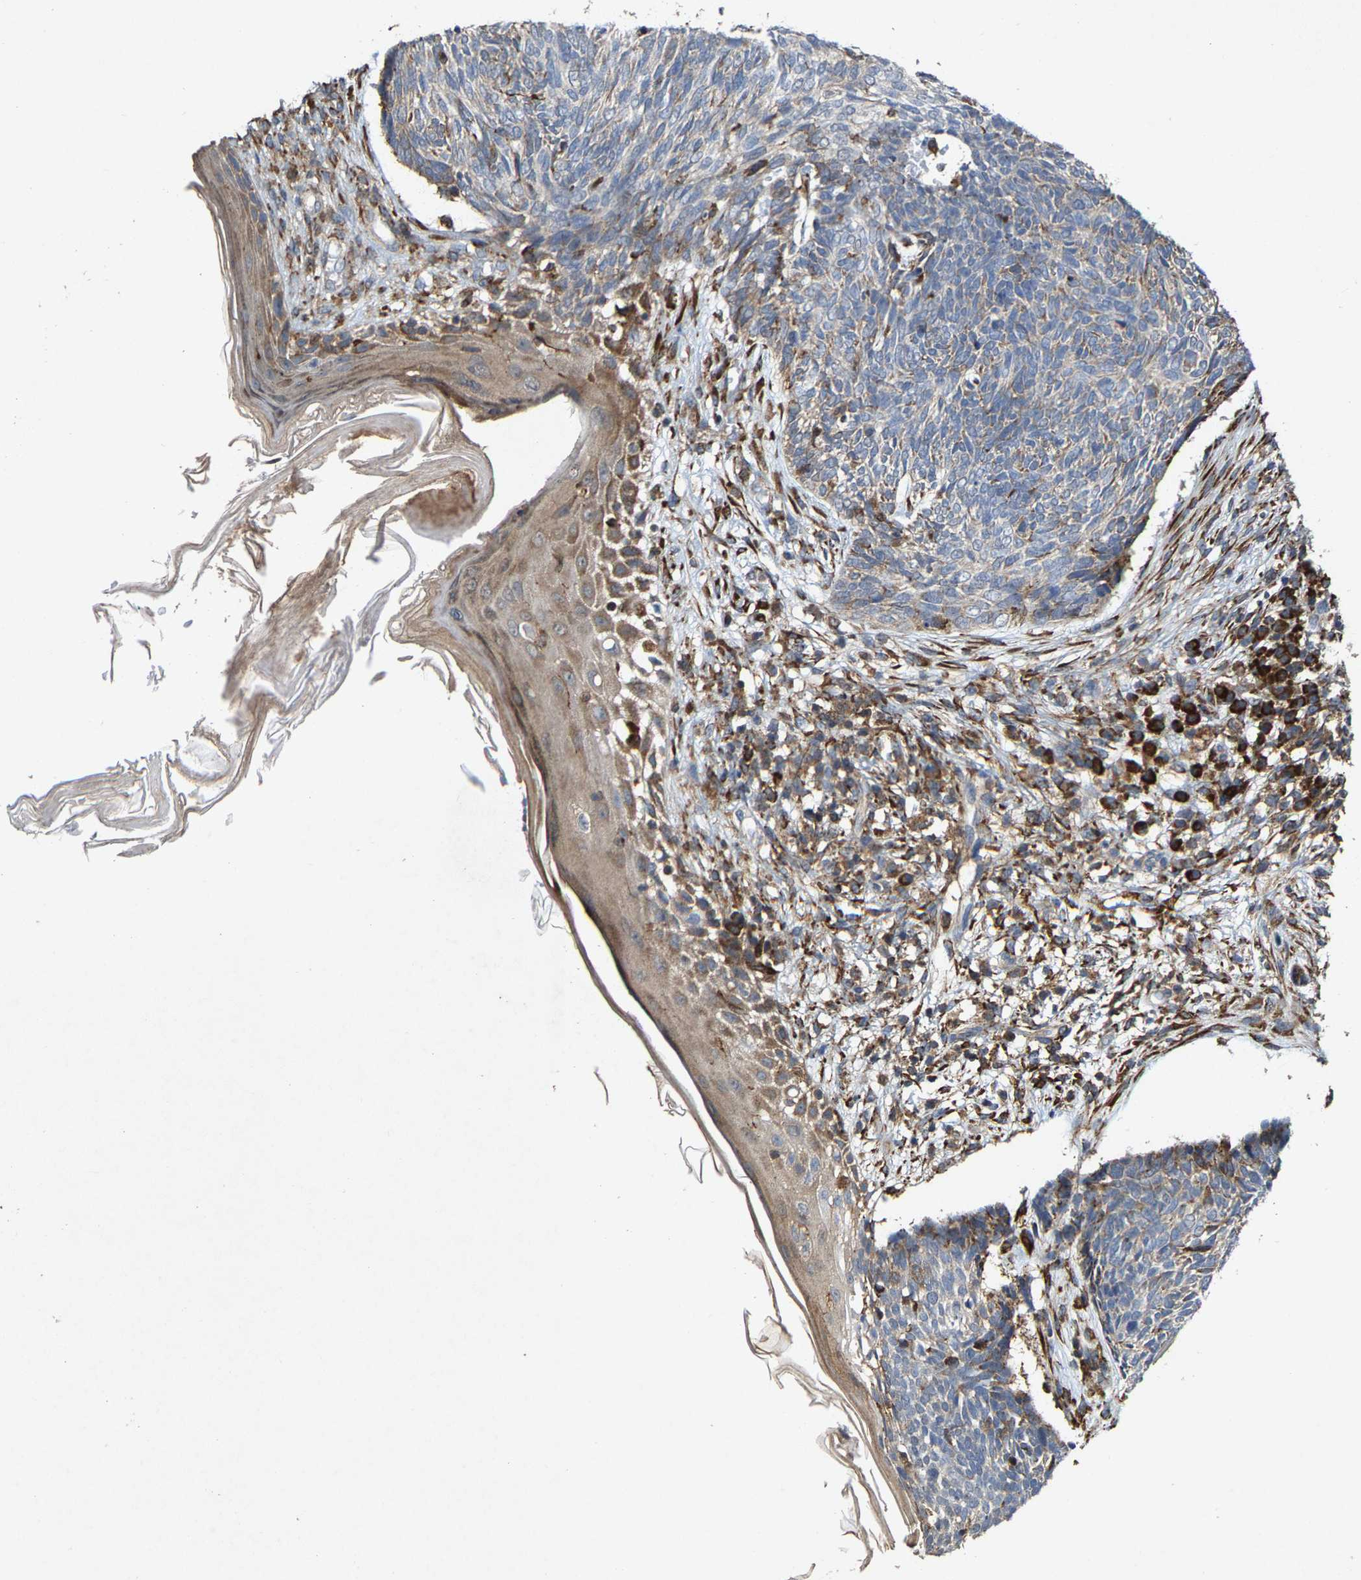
{"staining": {"intensity": "weak", "quantity": "<25%", "location": "cytoplasmic/membranous"}, "tissue": "skin cancer", "cell_type": "Tumor cells", "image_type": "cancer", "snomed": [{"axis": "morphology", "description": "Basal cell carcinoma"}, {"axis": "topography", "description": "Skin"}], "caption": "Basal cell carcinoma (skin) was stained to show a protein in brown. There is no significant expression in tumor cells. (DAB immunohistochemistry visualized using brightfield microscopy, high magnification).", "gene": "FGD3", "patient": {"sex": "female", "age": 84}}